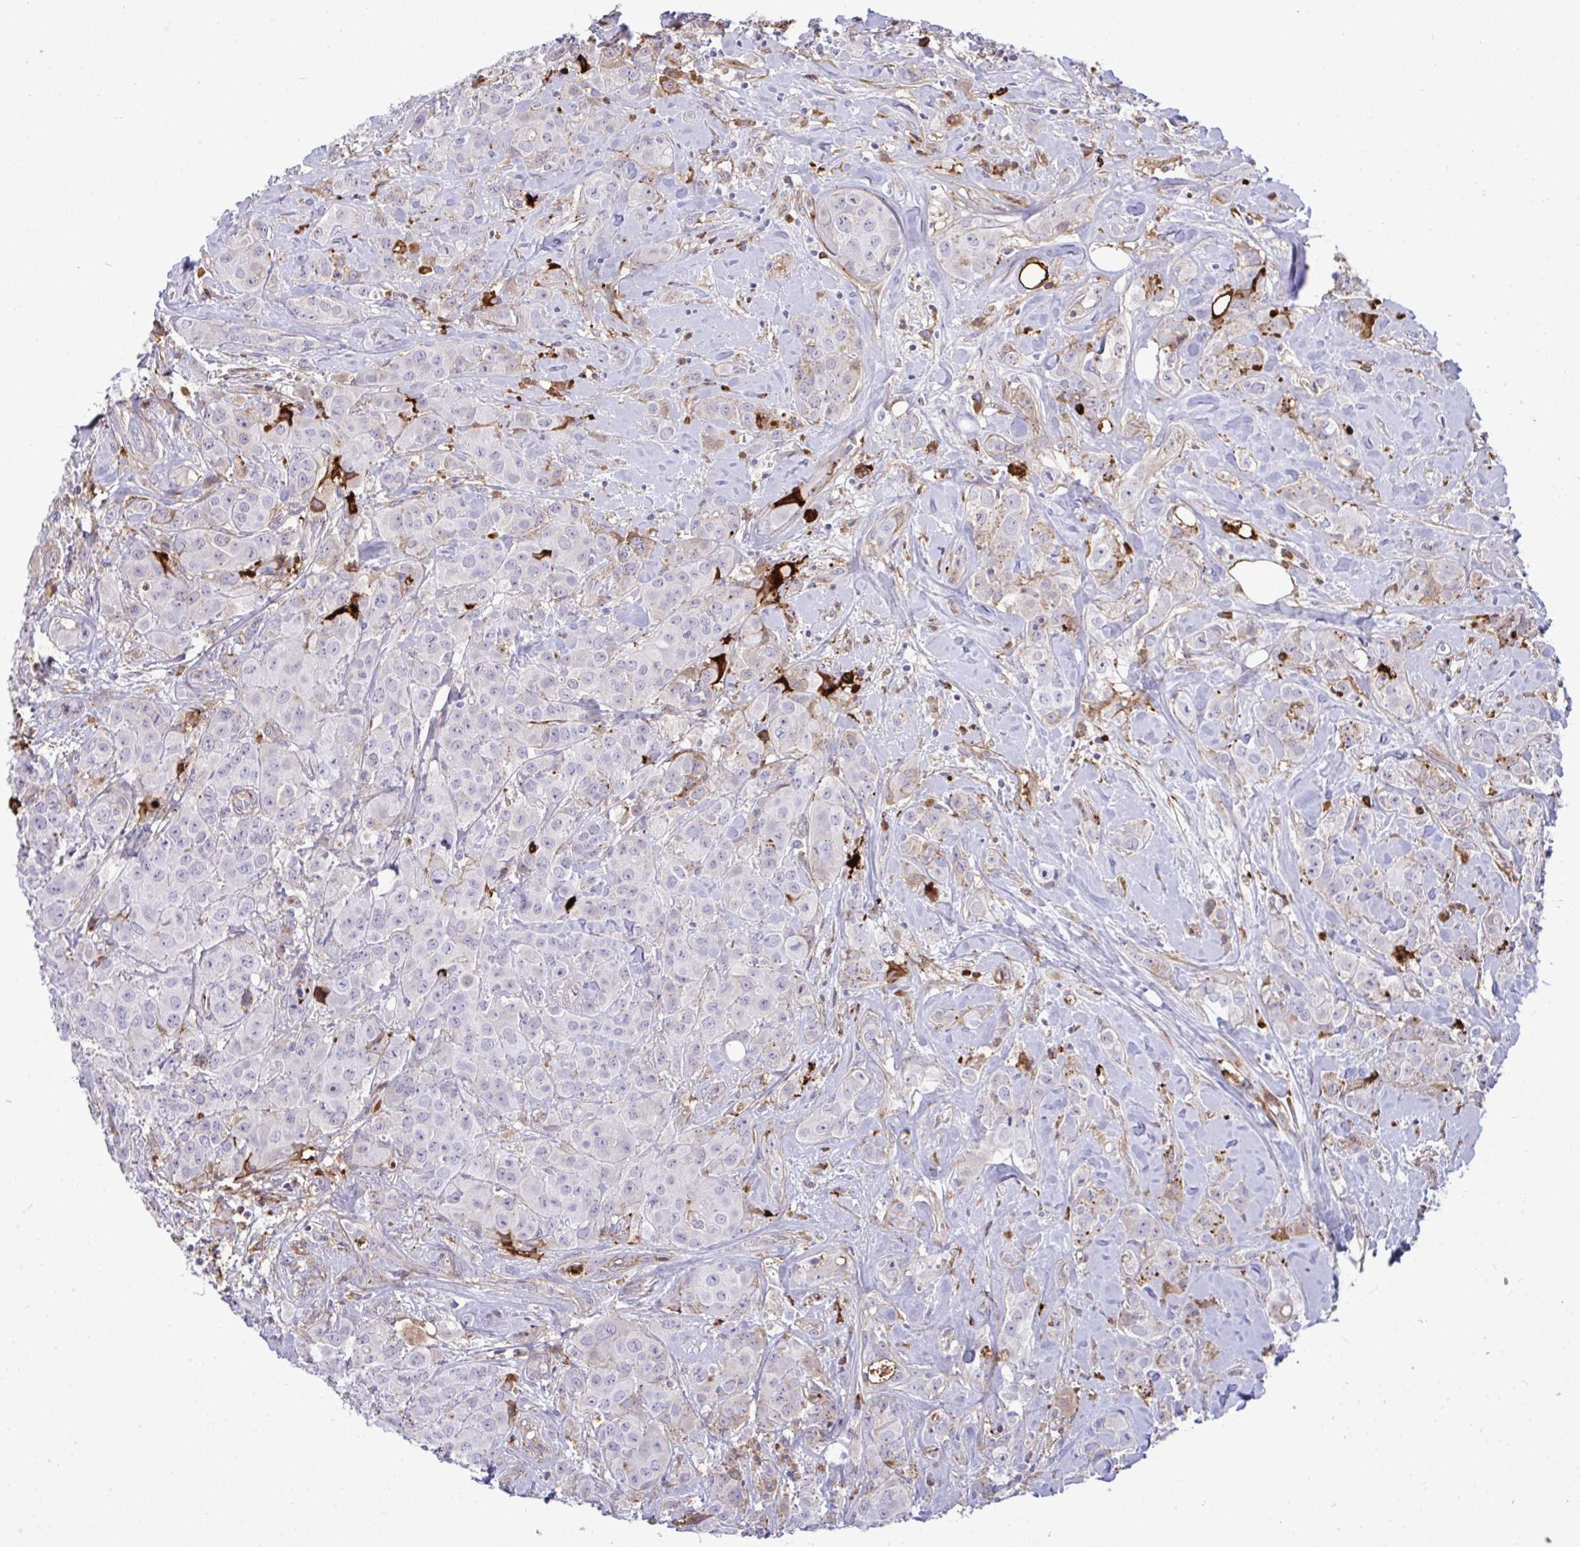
{"staining": {"intensity": "negative", "quantity": "none", "location": "none"}, "tissue": "breast cancer", "cell_type": "Tumor cells", "image_type": "cancer", "snomed": [{"axis": "morphology", "description": "Normal tissue, NOS"}, {"axis": "morphology", "description": "Duct carcinoma"}, {"axis": "topography", "description": "Breast"}], "caption": "There is no significant expression in tumor cells of breast cancer.", "gene": "F2", "patient": {"sex": "female", "age": 43}}